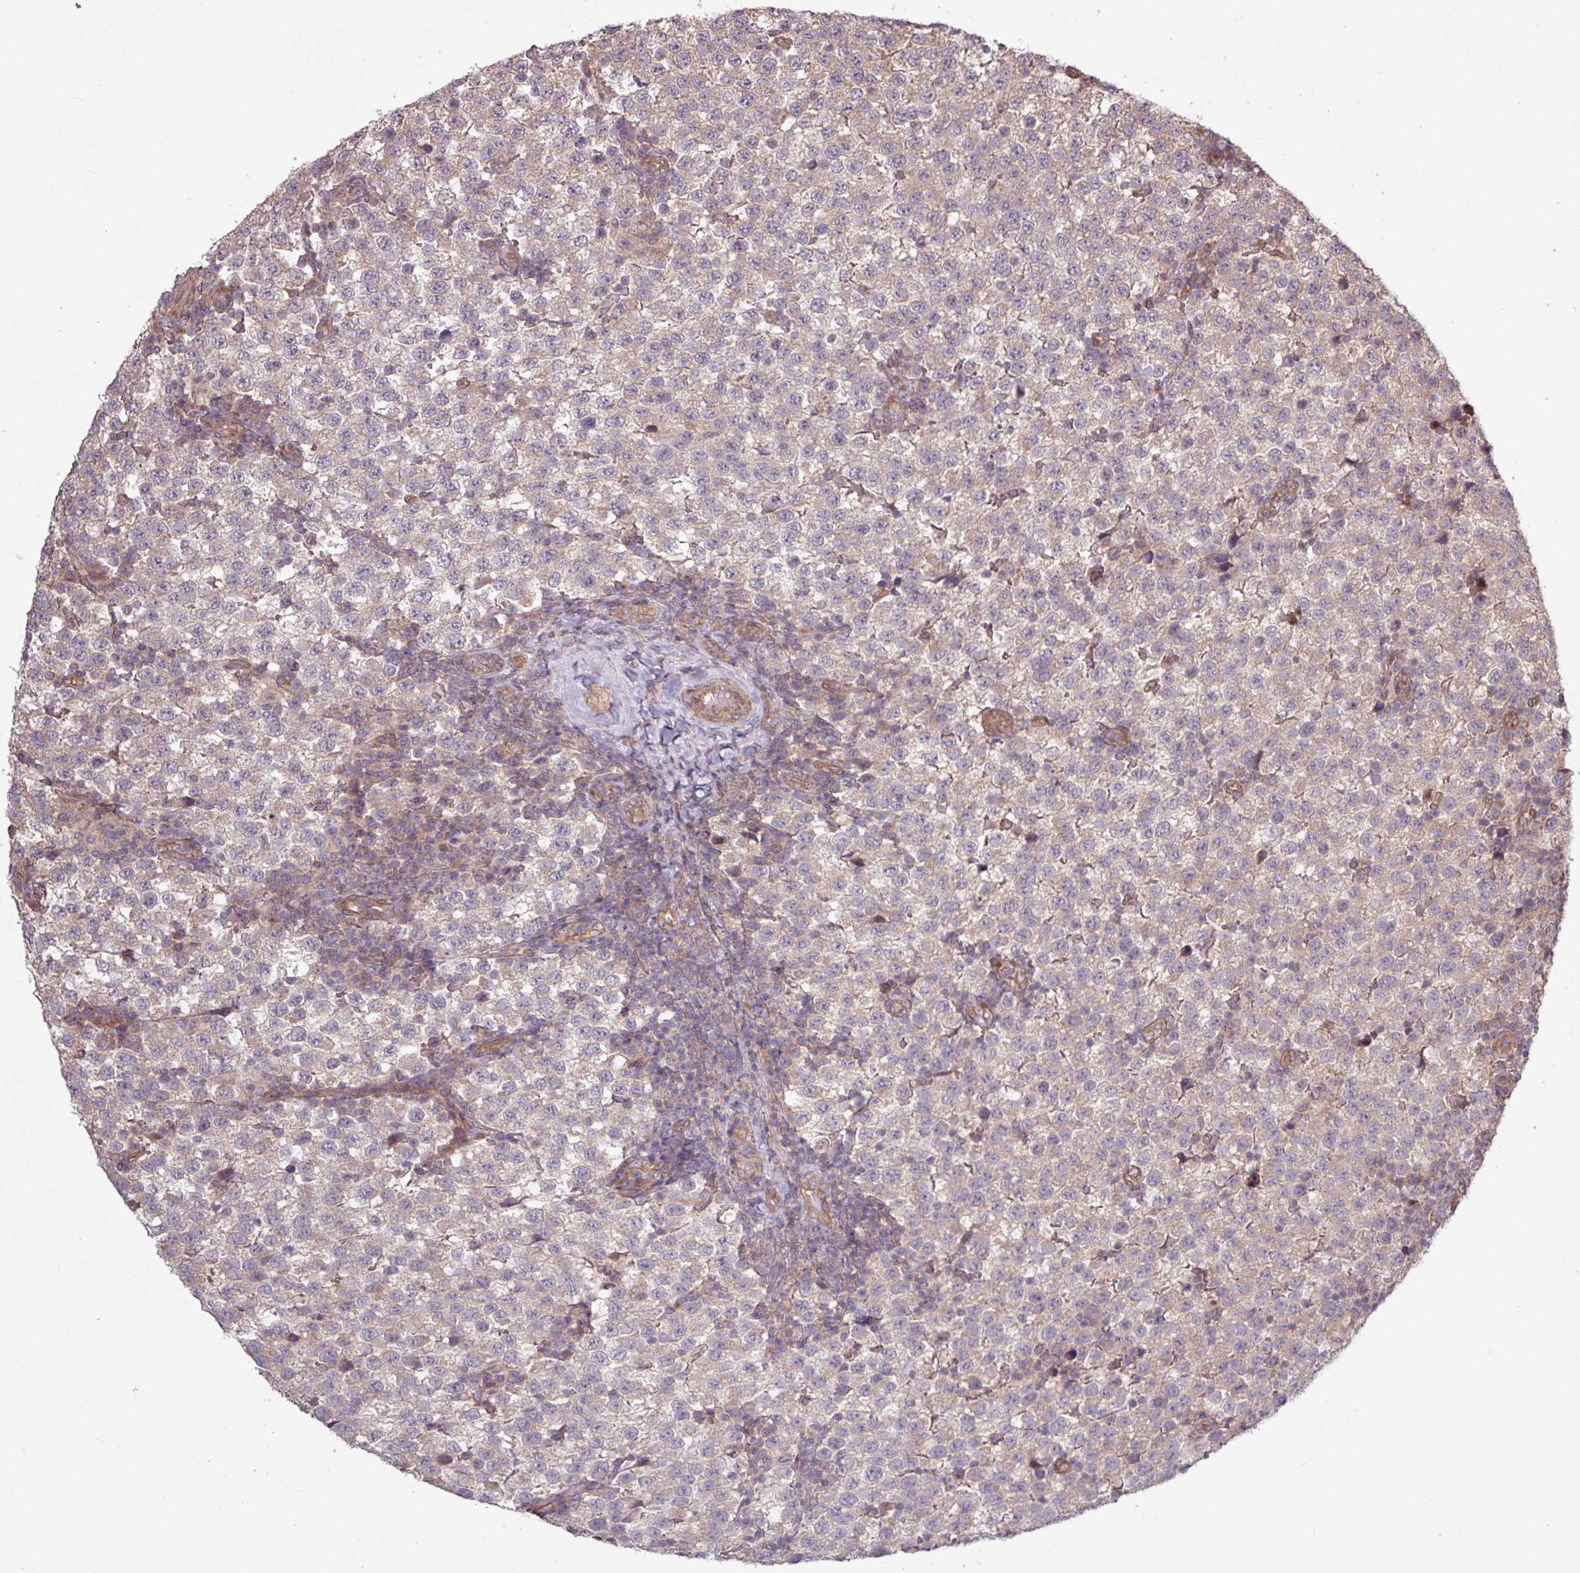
{"staining": {"intensity": "weak", "quantity": "<25%", "location": "cytoplasmic/membranous"}, "tissue": "testis cancer", "cell_type": "Tumor cells", "image_type": "cancer", "snomed": [{"axis": "morphology", "description": "Seminoma, NOS"}, {"axis": "topography", "description": "Testis"}], "caption": "IHC photomicrograph of seminoma (testis) stained for a protein (brown), which shows no staining in tumor cells.", "gene": "TRABD2A", "patient": {"sex": "male", "age": 34}}